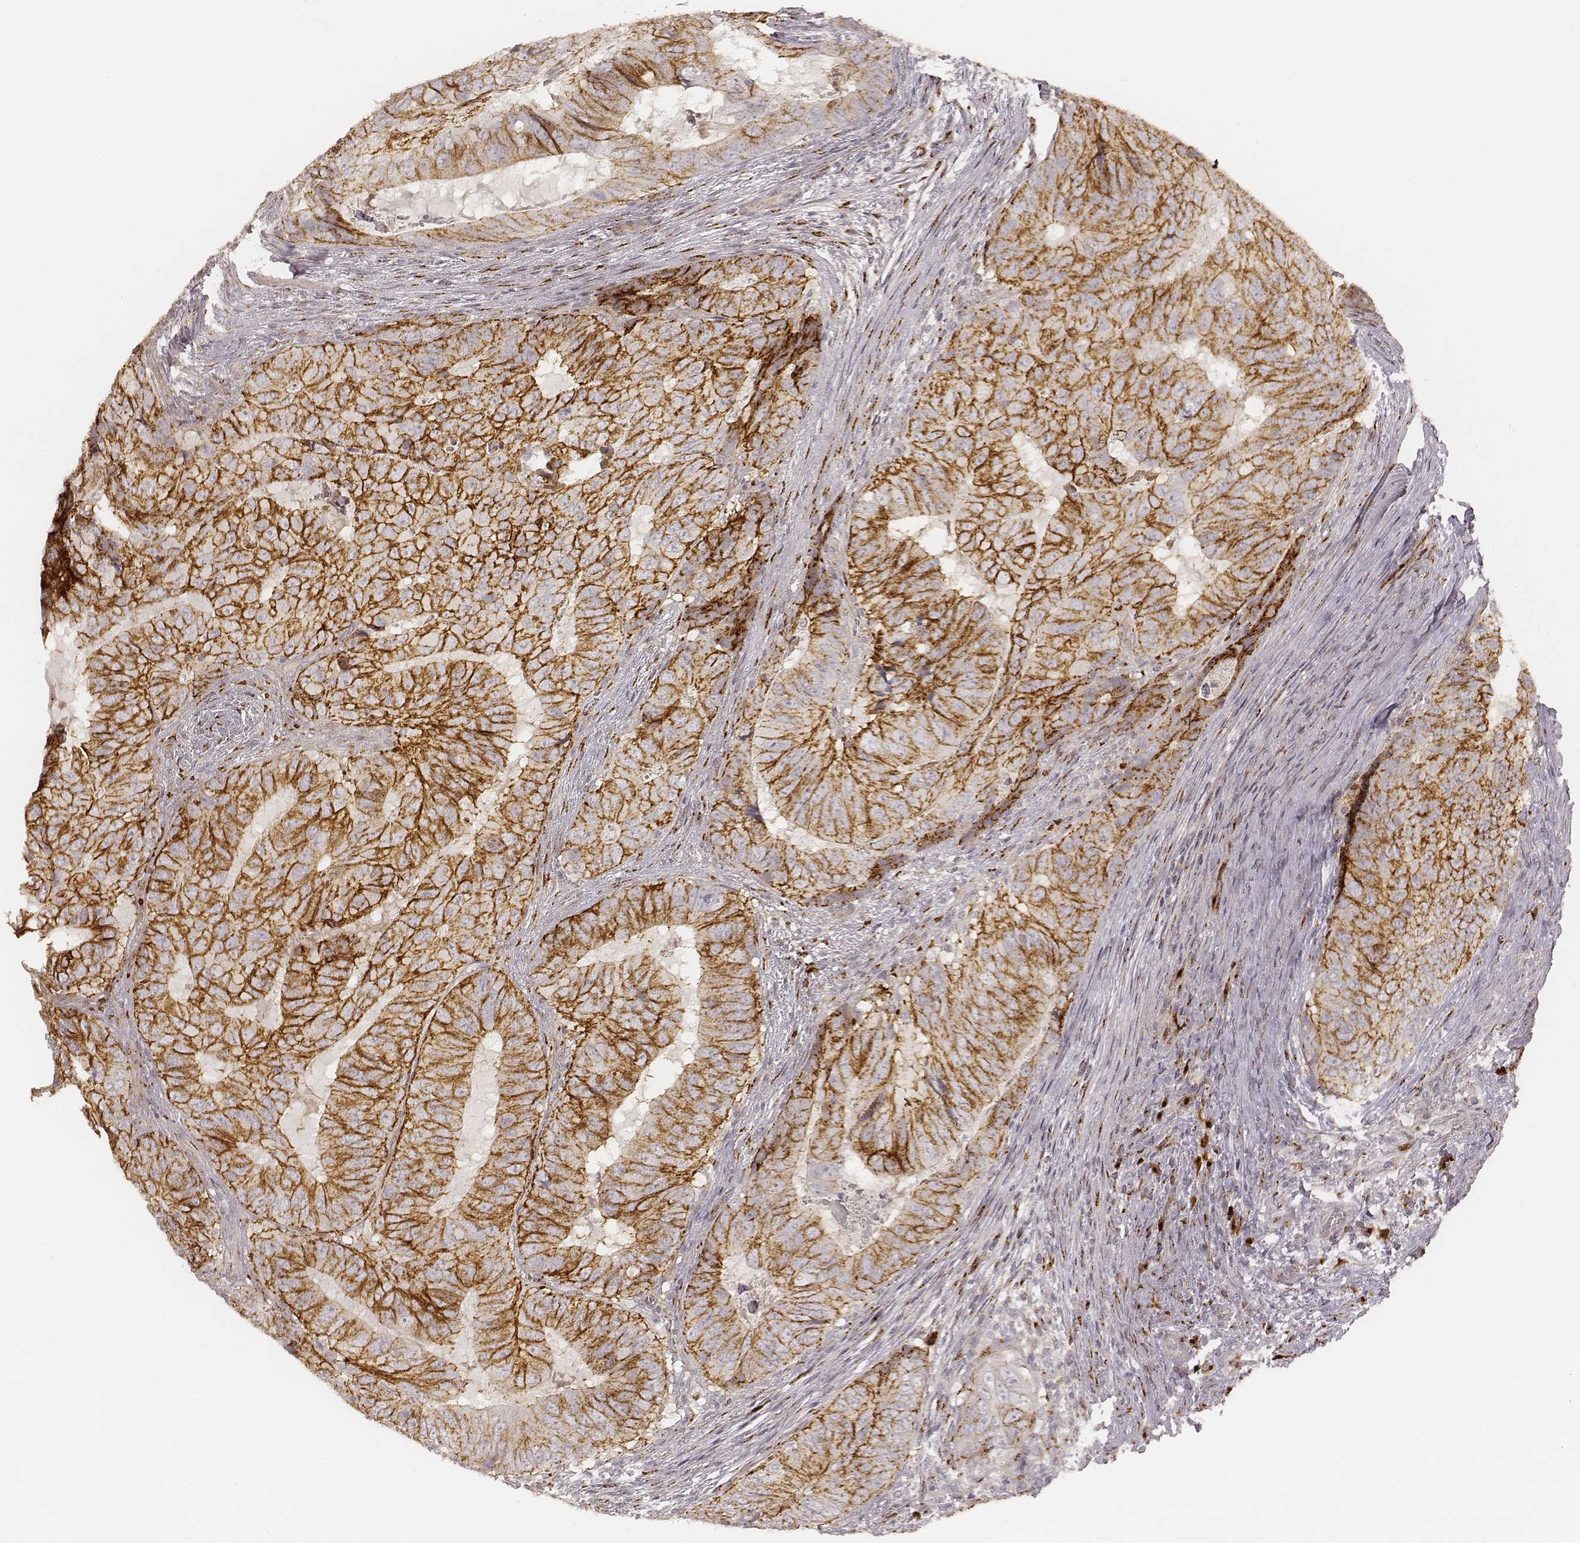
{"staining": {"intensity": "strong", "quantity": ">75%", "location": "cytoplasmic/membranous"}, "tissue": "colorectal cancer", "cell_type": "Tumor cells", "image_type": "cancer", "snomed": [{"axis": "morphology", "description": "Adenocarcinoma, NOS"}, {"axis": "topography", "description": "Colon"}], "caption": "The immunohistochemical stain labels strong cytoplasmic/membranous expression in tumor cells of colorectal cancer (adenocarcinoma) tissue. (Brightfield microscopy of DAB IHC at high magnification).", "gene": "GORASP2", "patient": {"sex": "male", "age": 79}}